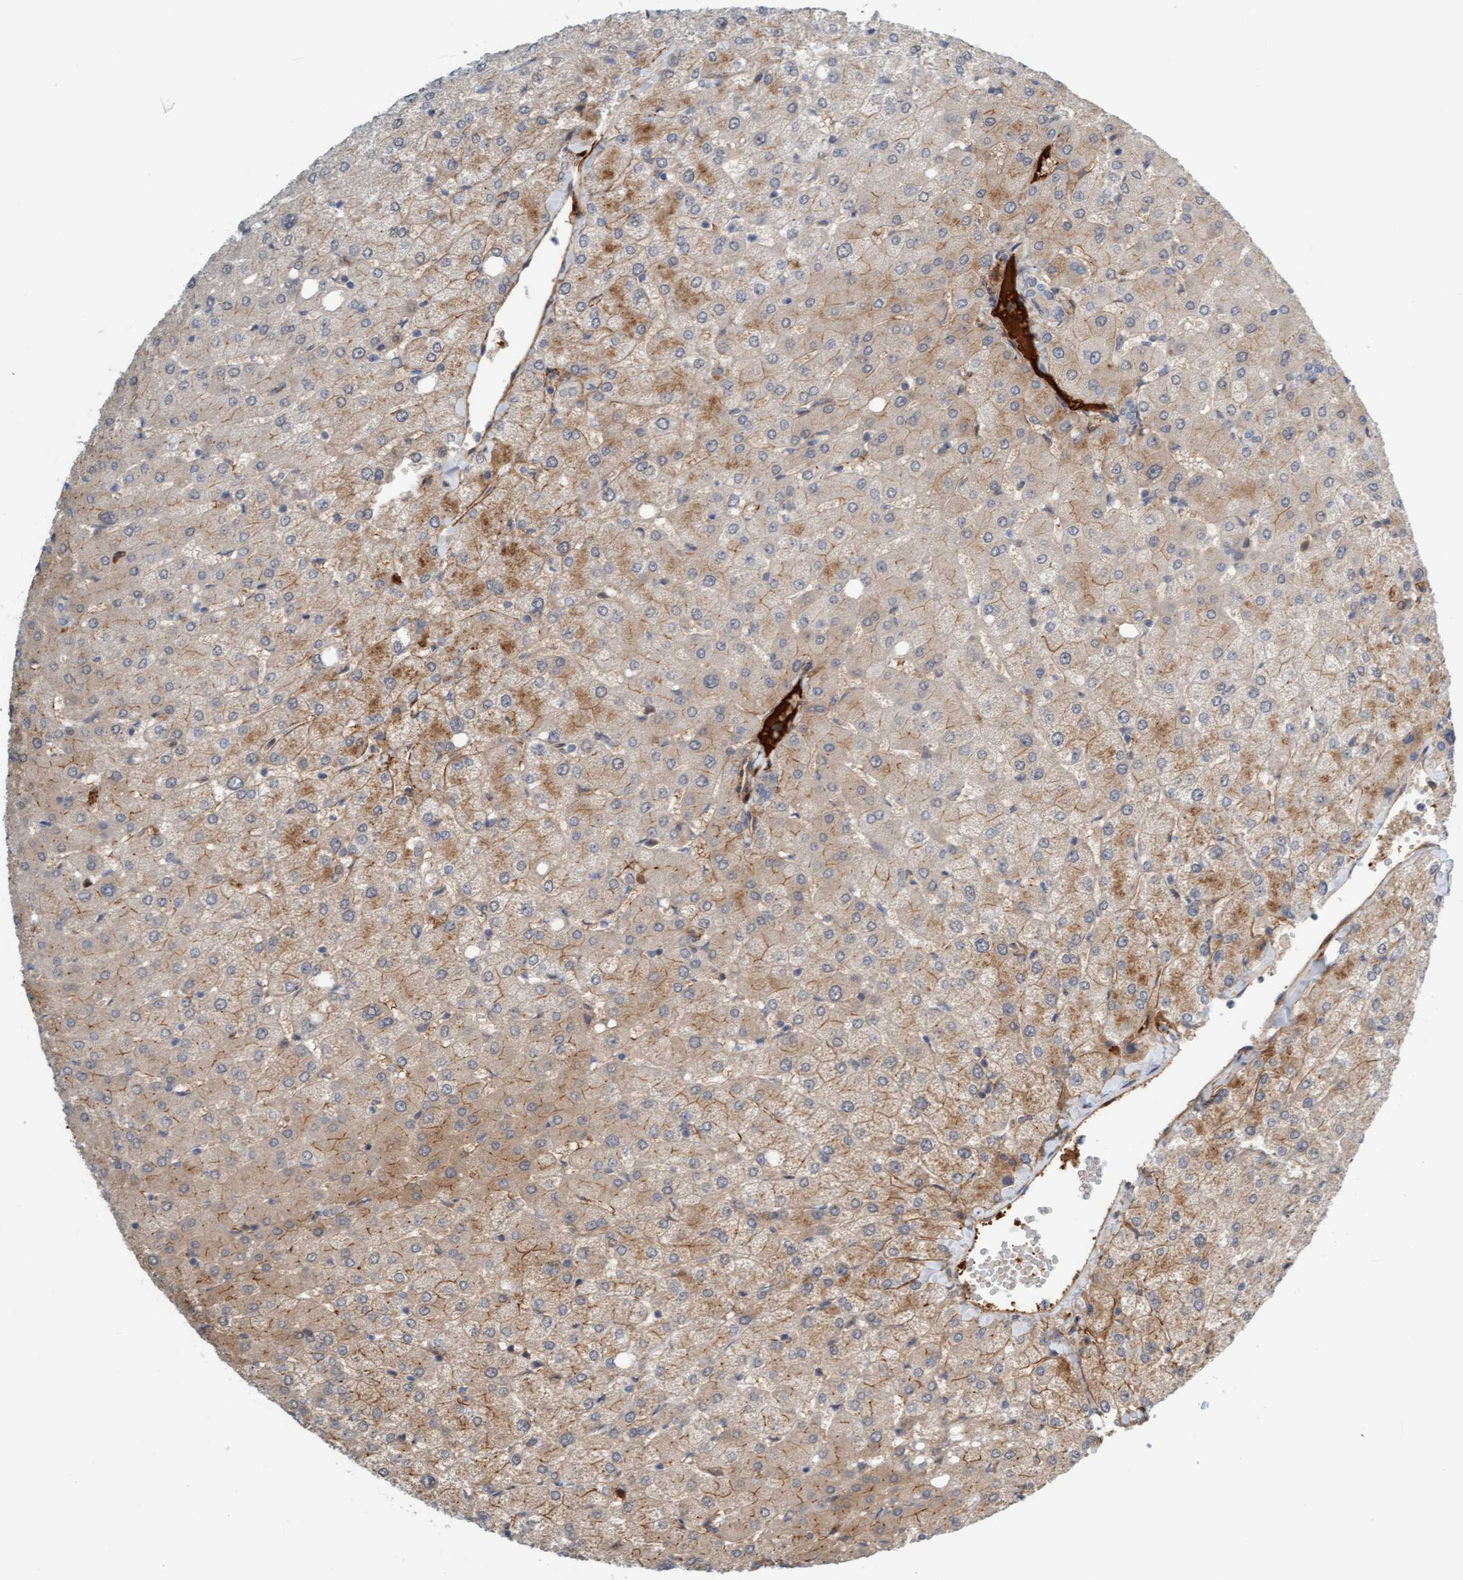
{"staining": {"intensity": "weak", "quantity": "<25%", "location": "cytoplasmic/membranous"}, "tissue": "liver", "cell_type": "Cholangiocytes", "image_type": "normal", "snomed": [{"axis": "morphology", "description": "Normal tissue, NOS"}, {"axis": "topography", "description": "Liver"}], "caption": "High magnification brightfield microscopy of unremarkable liver stained with DAB (brown) and counterstained with hematoxylin (blue): cholangiocytes show no significant expression. (Stains: DAB (3,3'-diaminobenzidine) IHC with hematoxylin counter stain, Microscopy: brightfield microscopy at high magnification).", "gene": "EIF4EBP1", "patient": {"sex": "female", "age": 54}}